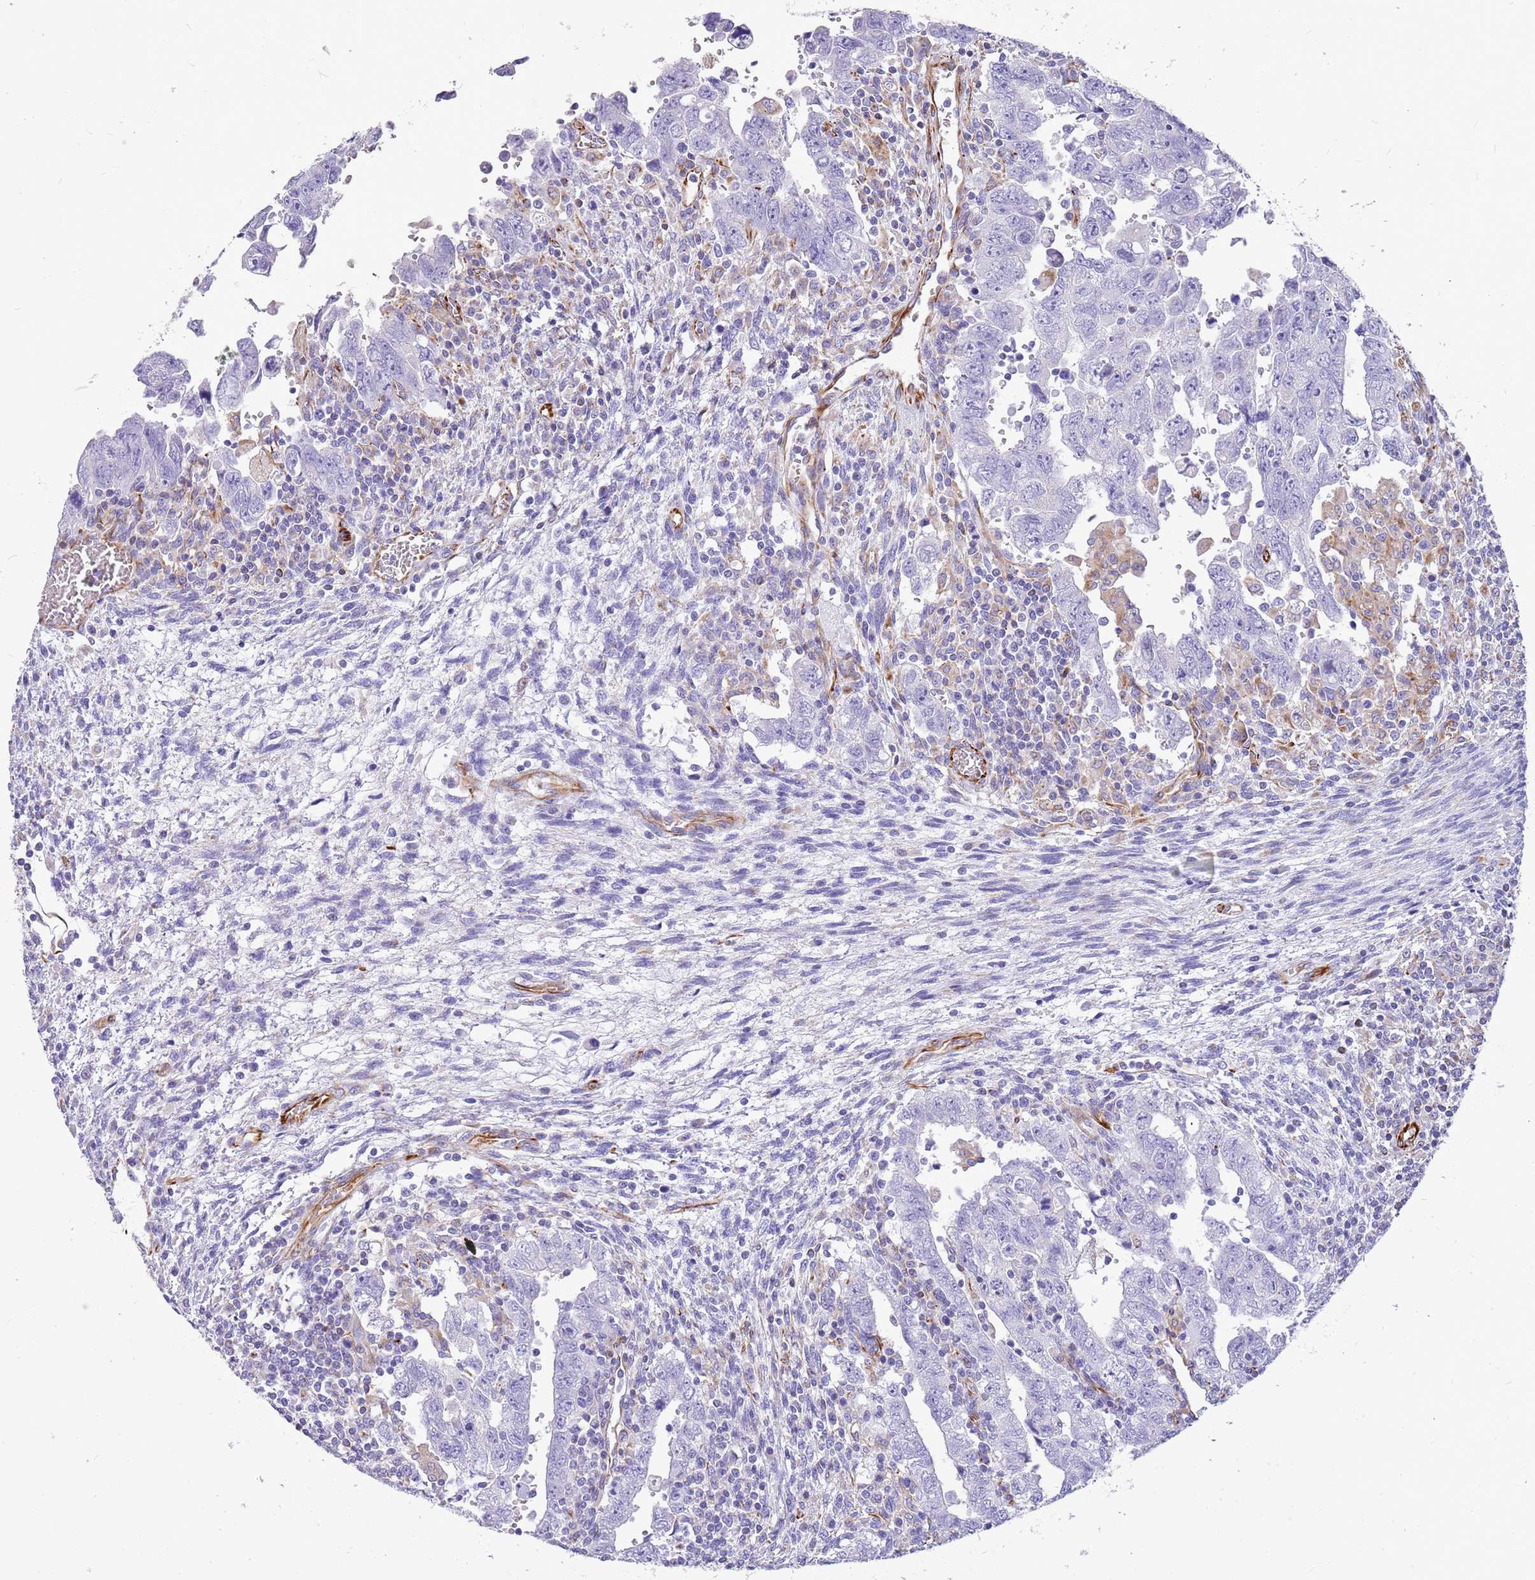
{"staining": {"intensity": "negative", "quantity": "none", "location": "none"}, "tissue": "testis cancer", "cell_type": "Tumor cells", "image_type": "cancer", "snomed": [{"axis": "morphology", "description": "Carcinoma, Embryonal, NOS"}, {"axis": "topography", "description": "Testis"}], "caption": "An immunohistochemistry (IHC) micrograph of testis embryonal carcinoma is shown. There is no staining in tumor cells of testis embryonal carcinoma. (DAB (3,3'-diaminobenzidine) IHC with hematoxylin counter stain).", "gene": "ZDHHC1", "patient": {"sex": "male", "age": 28}}